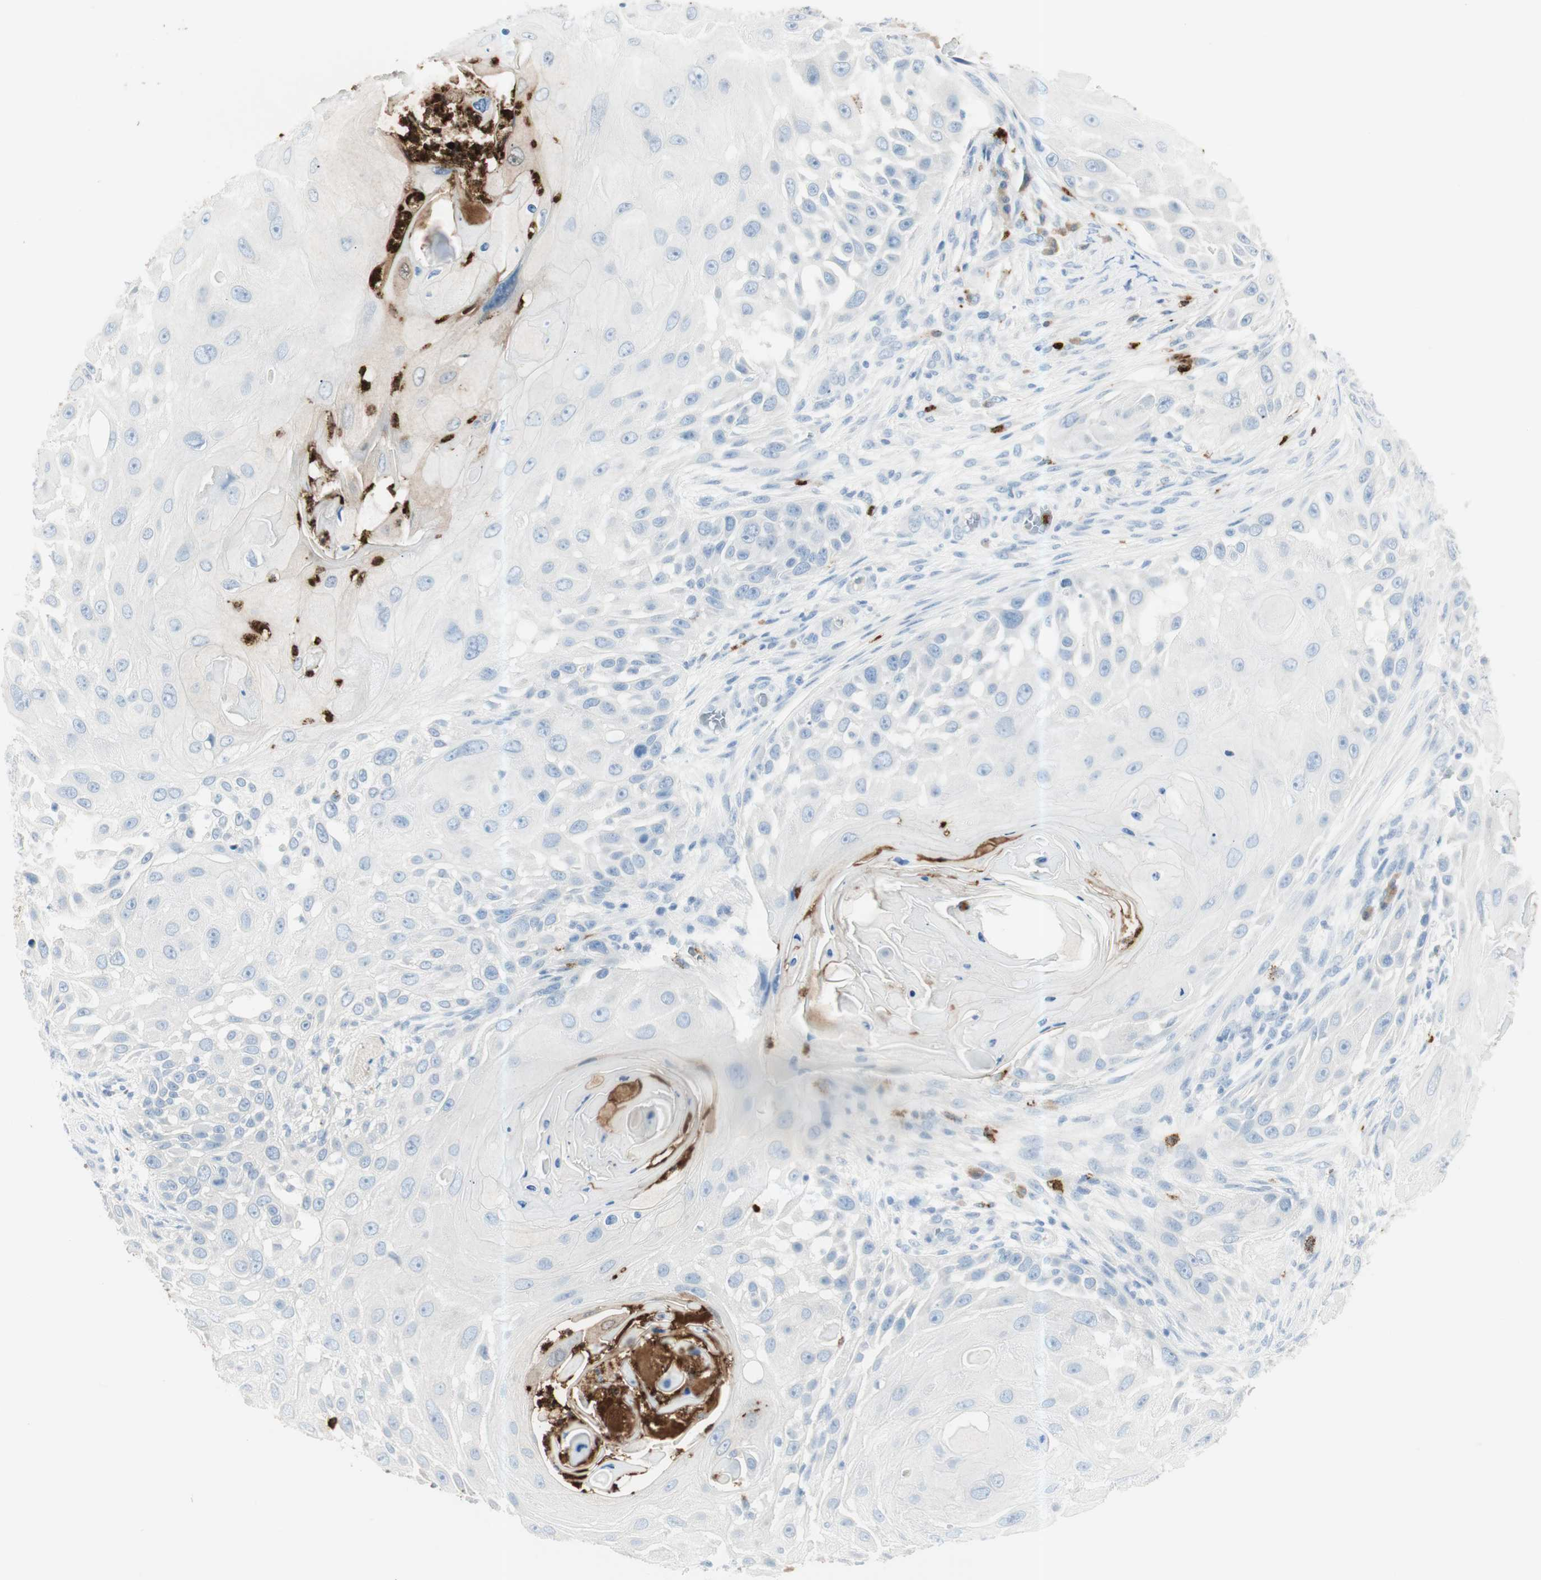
{"staining": {"intensity": "negative", "quantity": "none", "location": "none"}, "tissue": "skin cancer", "cell_type": "Tumor cells", "image_type": "cancer", "snomed": [{"axis": "morphology", "description": "Squamous cell carcinoma, NOS"}, {"axis": "topography", "description": "Skin"}], "caption": "This is an immunohistochemistry (IHC) photomicrograph of human squamous cell carcinoma (skin). There is no staining in tumor cells.", "gene": "PRTN3", "patient": {"sex": "female", "age": 44}}